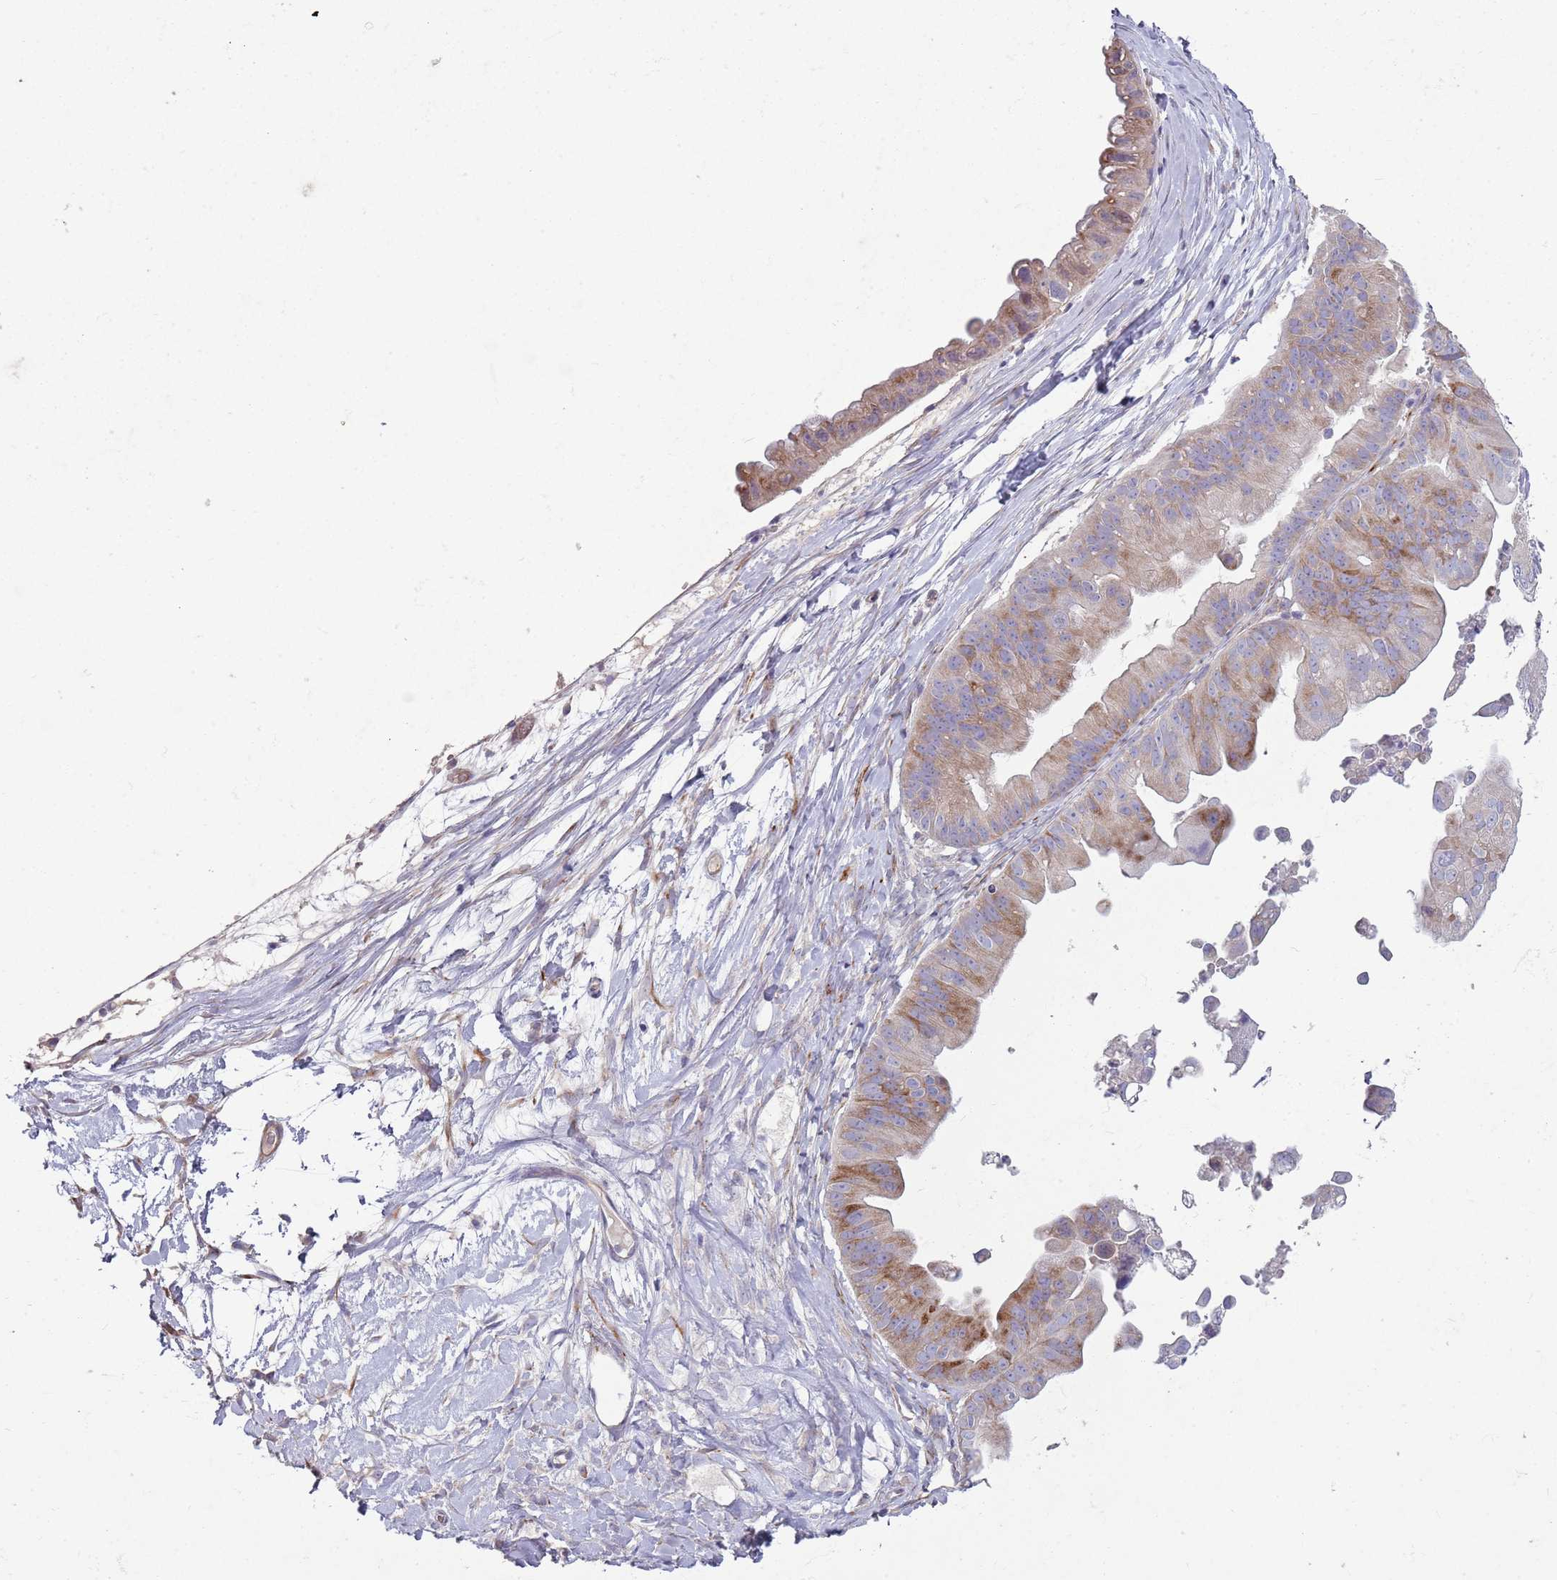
{"staining": {"intensity": "weak", "quantity": "<25%", "location": "cytoplasmic/membranous"}, "tissue": "ovarian cancer", "cell_type": "Tumor cells", "image_type": "cancer", "snomed": [{"axis": "morphology", "description": "Cystadenocarcinoma, mucinous, NOS"}, {"axis": "topography", "description": "Ovary"}], "caption": "Immunohistochemistry of human ovarian mucinous cystadenocarcinoma displays no positivity in tumor cells.", "gene": "ZNF583", "patient": {"sex": "female", "age": 61}}